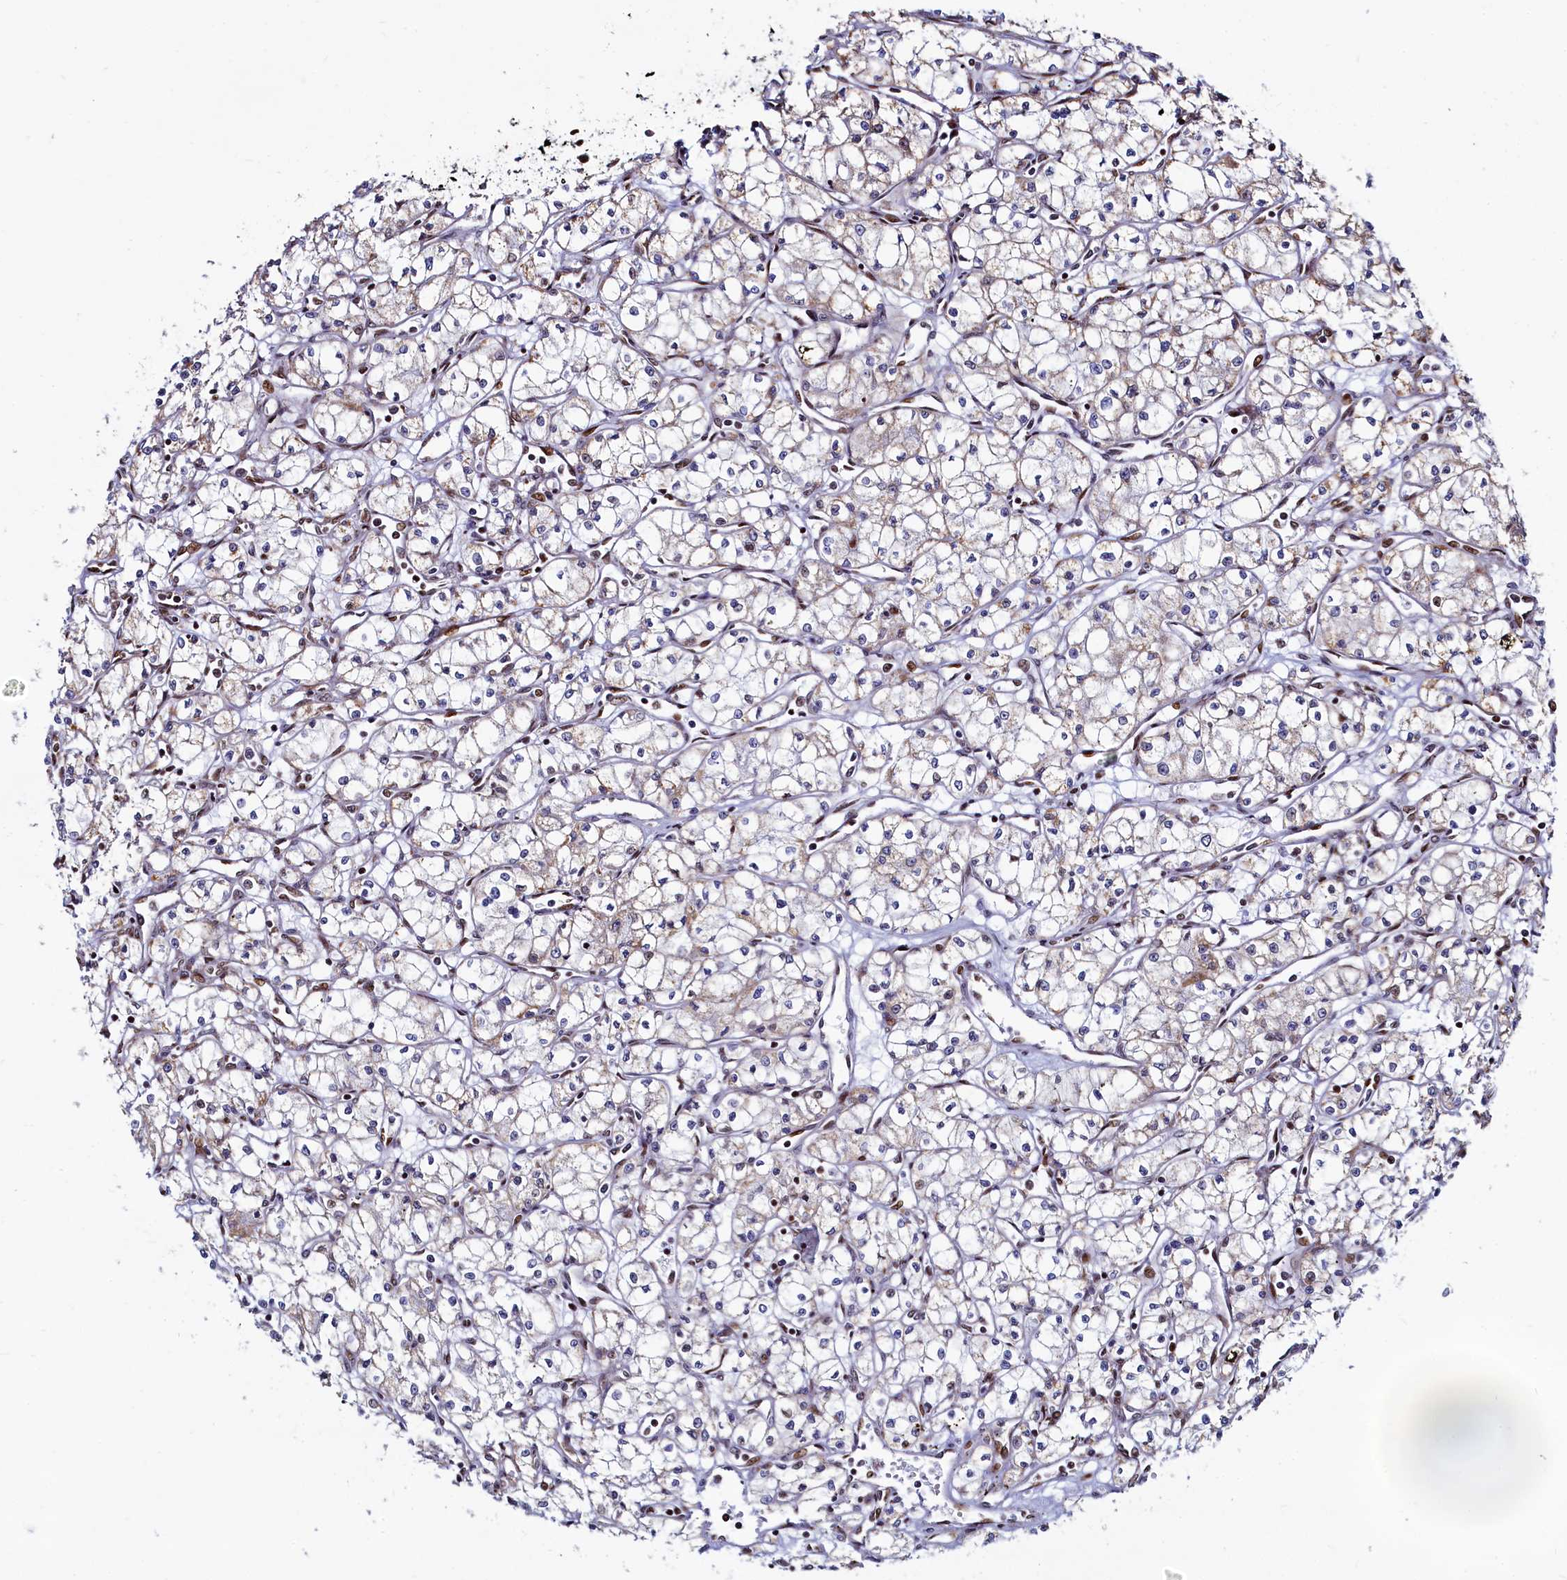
{"staining": {"intensity": "weak", "quantity": "<25%", "location": "cytoplasmic/membranous,nuclear"}, "tissue": "renal cancer", "cell_type": "Tumor cells", "image_type": "cancer", "snomed": [{"axis": "morphology", "description": "Adenocarcinoma, NOS"}, {"axis": "topography", "description": "Kidney"}], "caption": "Renal cancer (adenocarcinoma) stained for a protein using immunohistochemistry (IHC) demonstrates no expression tumor cells.", "gene": "HDGFL3", "patient": {"sex": "male", "age": 59}}